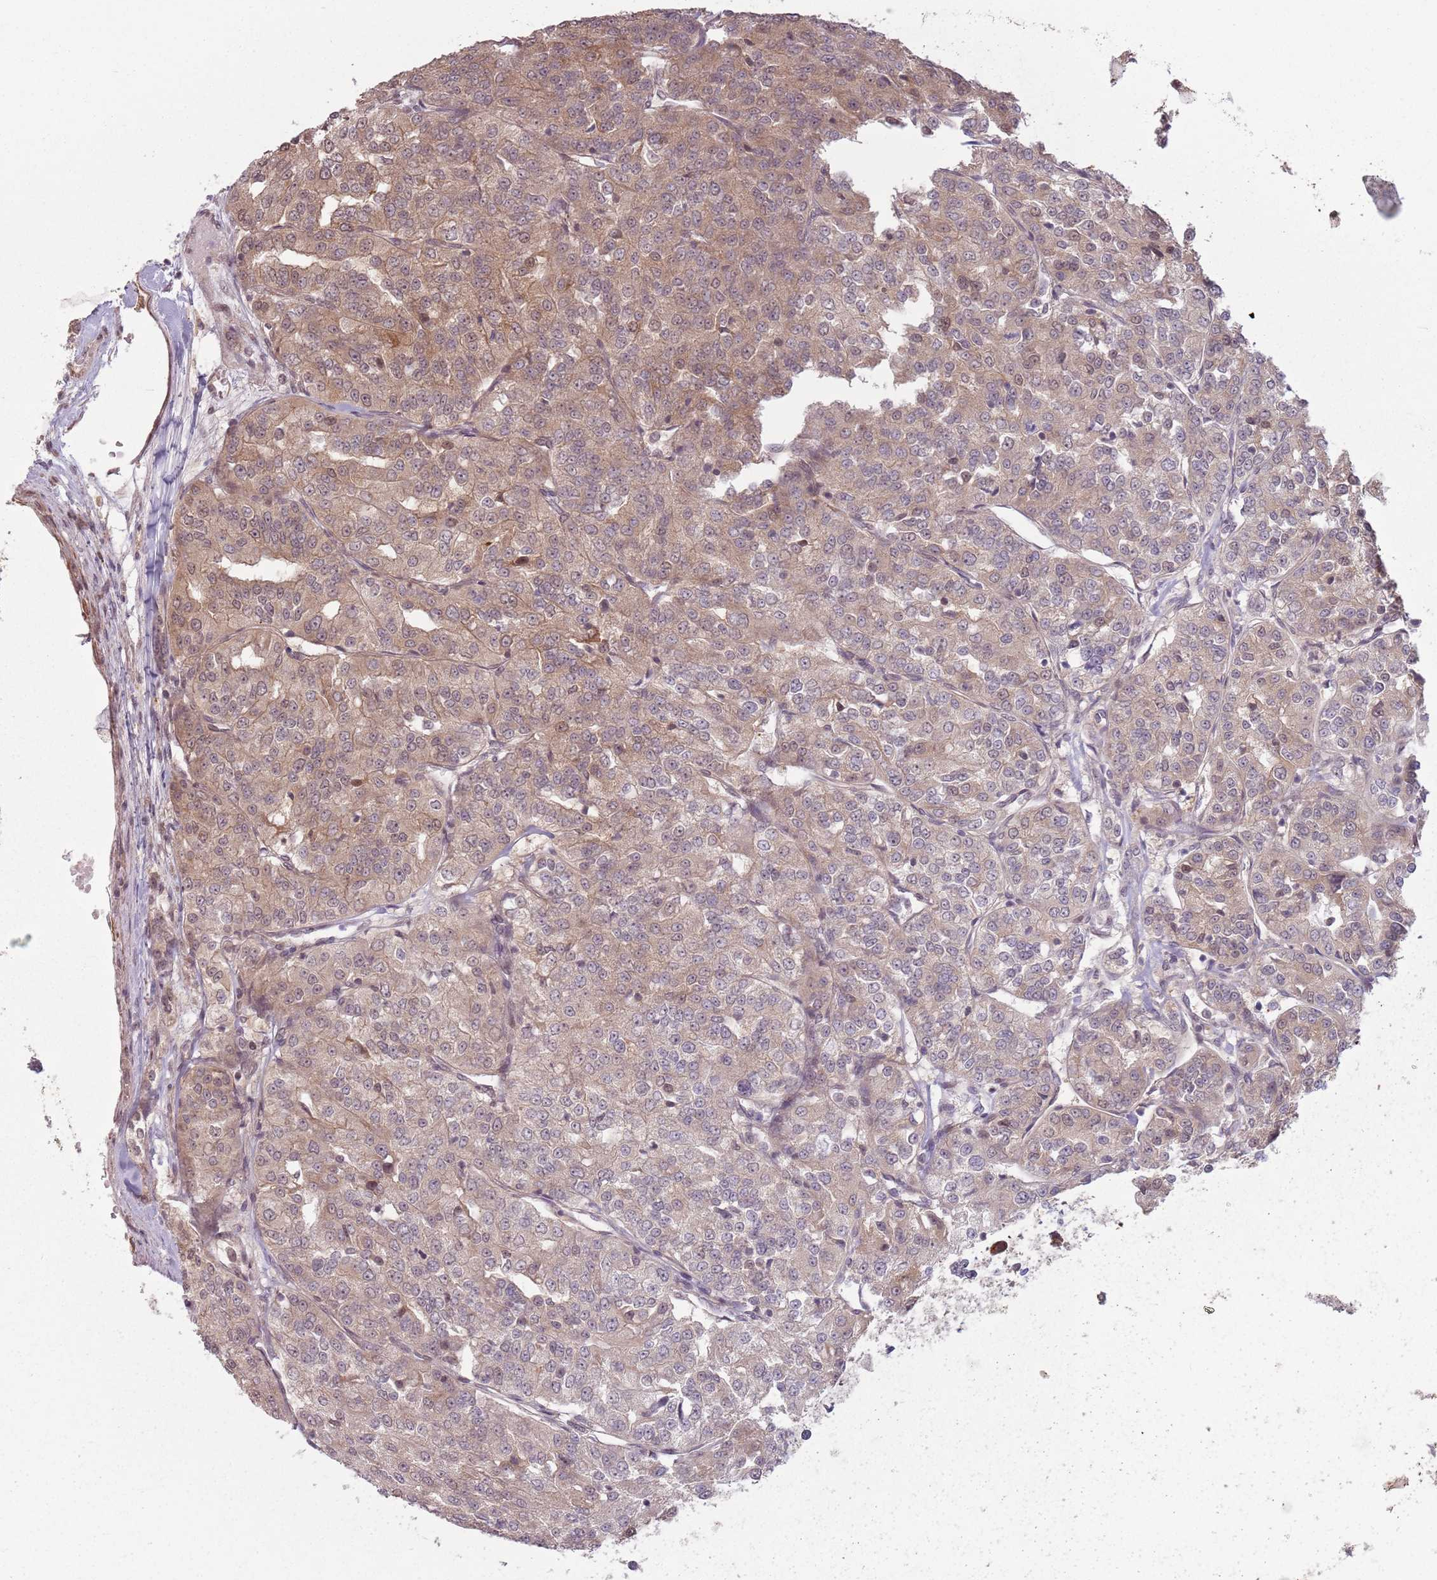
{"staining": {"intensity": "moderate", "quantity": "25%-75%", "location": "cytoplasmic/membranous"}, "tissue": "renal cancer", "cell_type": "Tumor cells", "image_type": "cancer", "snomed": [{"axis": "morphology", "description": "Adenocarcinoma, NOS"}, {"axis": "topography", "description": "Kidney"}], "caption": "Protein expression analysis of human renal cancer (adenocarcinoma) reveals moderate cytoplasmic/membranous expression in about 25%-75% of tumor cells.", "gene": "CCDC154", "patient": {"sex": "female", "age": 63}}